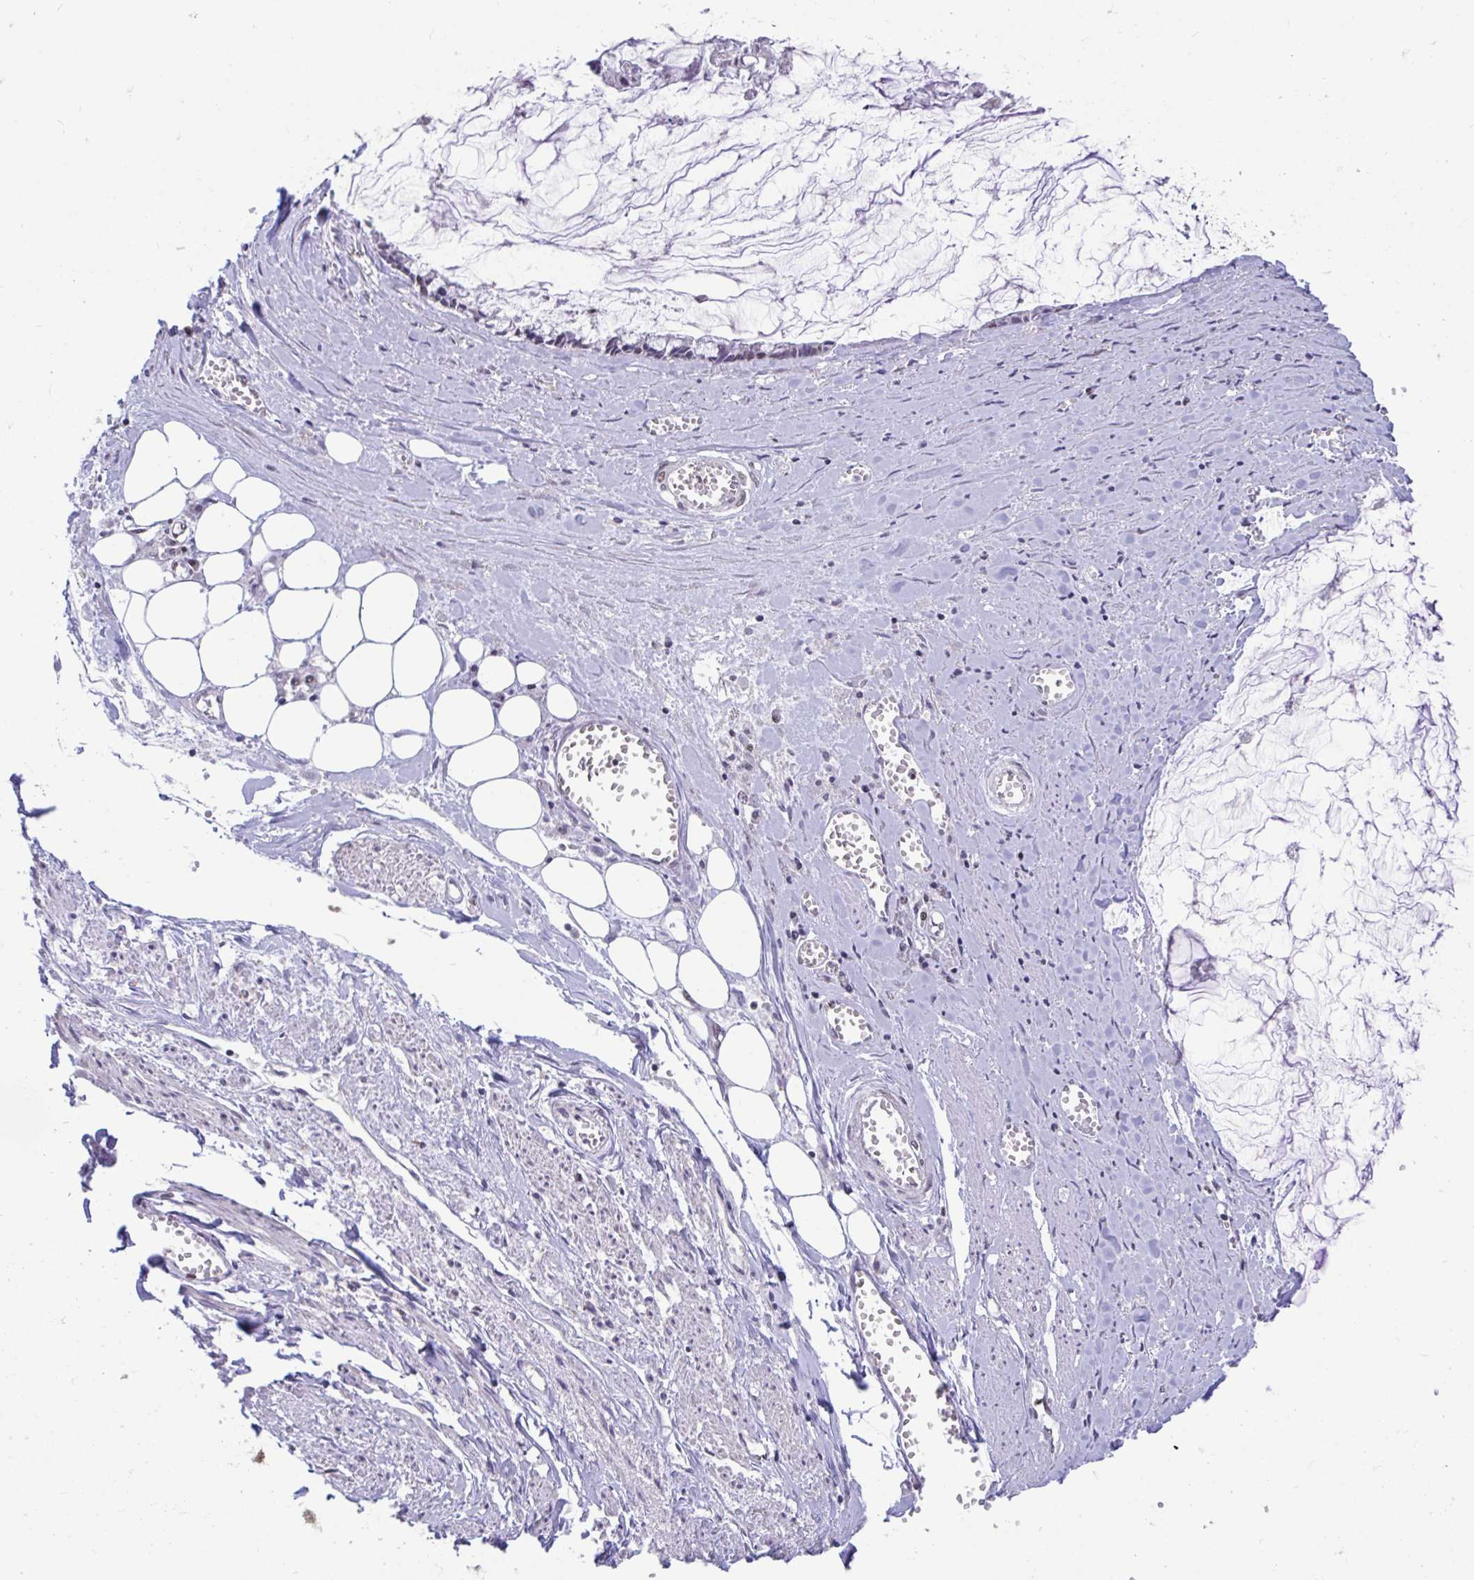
{"staining": {"intensity": "negative", "quantity": "none", "location": "none"}, "tissue": "ovarian cancer", "cell_type": "Tumor cells", "image_type": "cancer", "snomed": [{"axis": "morphology", "description": "Cystadenocarcinoma, mucinous, NOS"}, {"axis": "topography", "description": "Ovary"}], "caption": "The image demonstrates no staining of tumor cells in ovarian mucinous cystadenocarcinoma.", "gene": "HNRNPDL", "patient": {"sex": "female", "age": 90}}